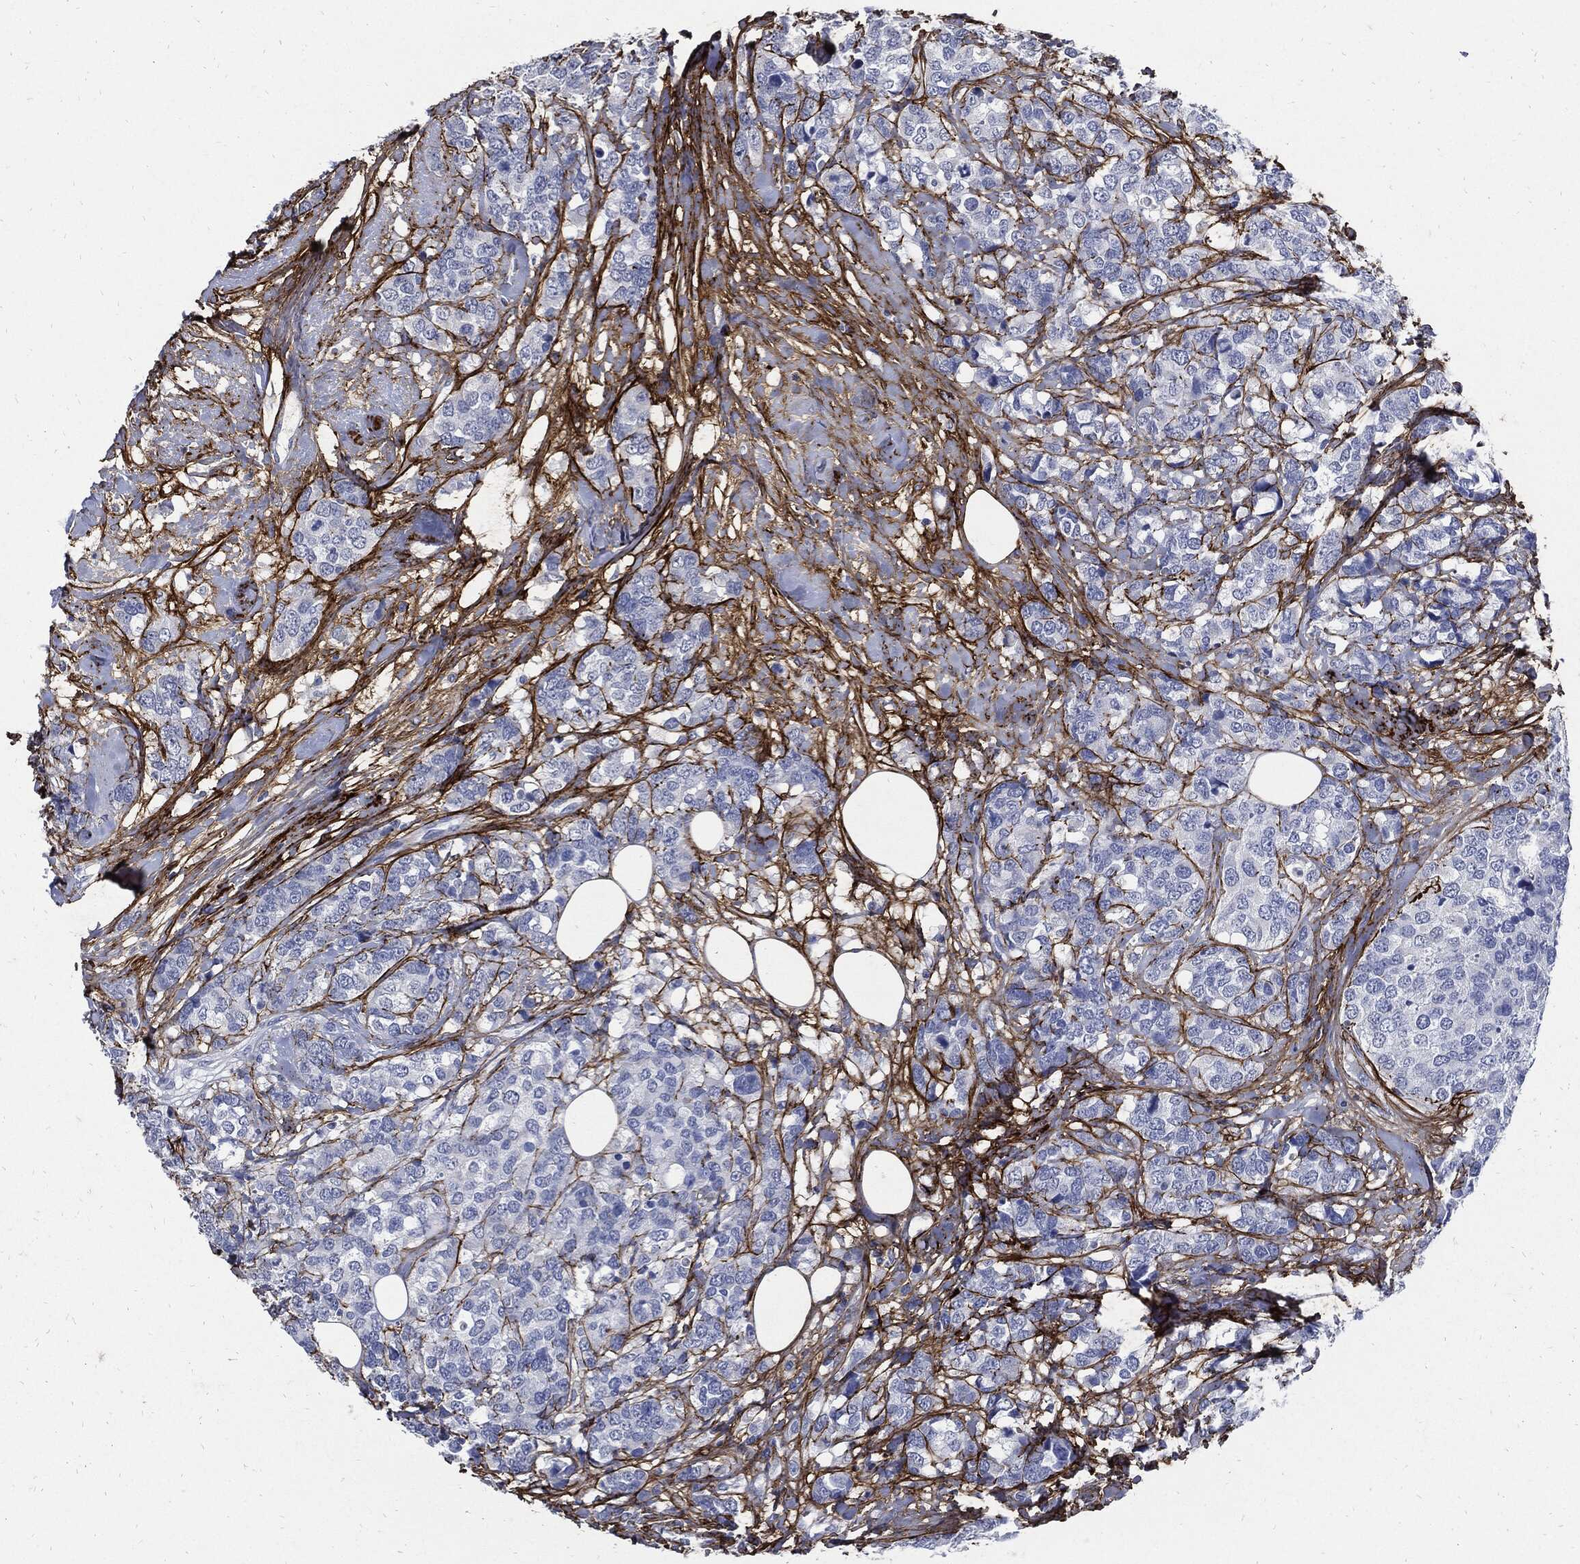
{"staining": {"intensity": "negative", "quantity": "none", "location": "none"}, "tissue": "breast cancer", "cell_type": "Tumor cells", "image_type": "cancer", "snomed": [{"axis": "morphology", "description": "Lobular carcinoma"}, {"axis": "topography", "description": "Breast"}], "caption": "There is no significant staining in tumor cells of breast lobular carcinoma. (Stains: DAB immunohistochemistry with hematoxylin counter stain, Microscopy: brightfield microscopy at high magnification).", "gene": "FBN1", "patient": {"sex": "female", "age": 59}}